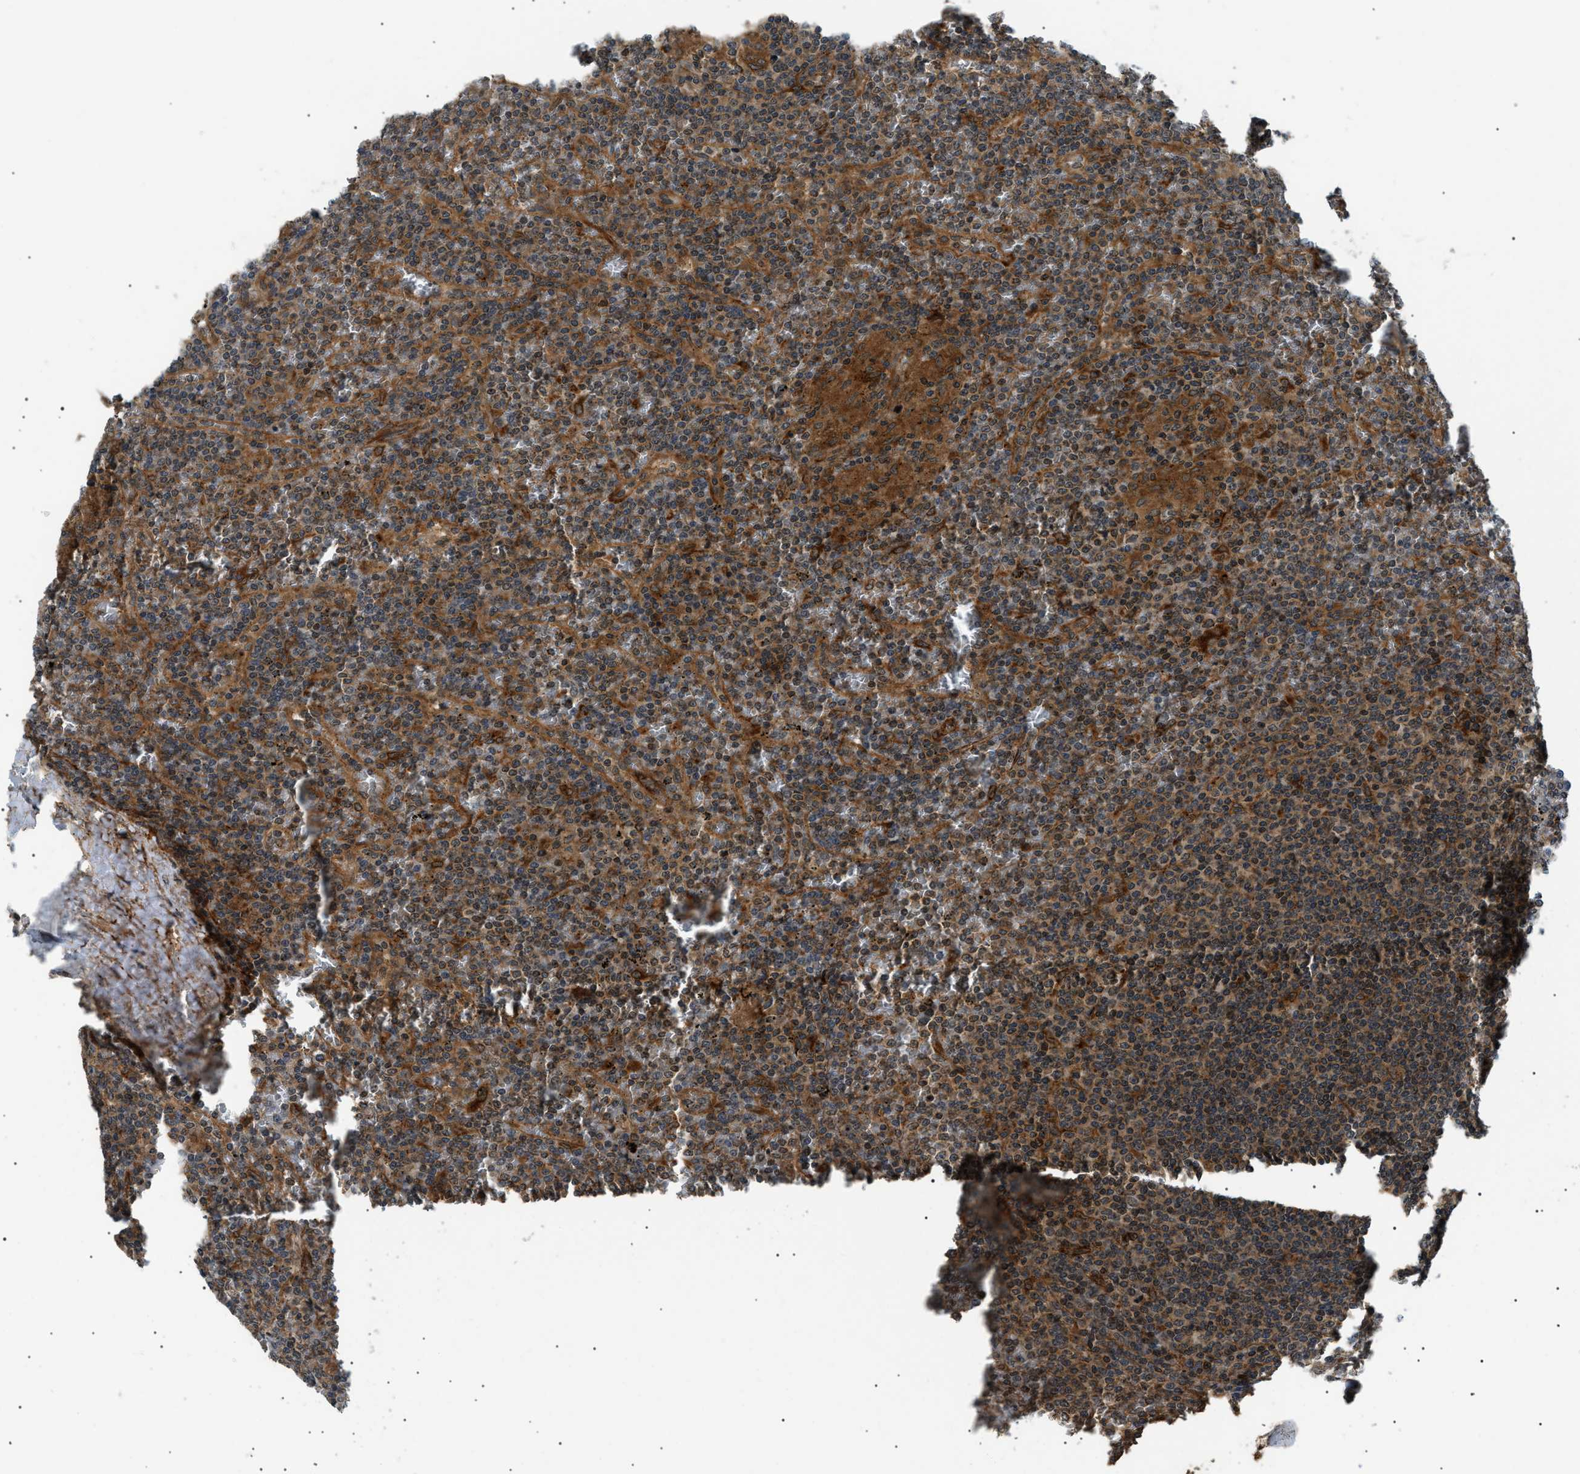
{"staining": {"intensity": "moderate", "quantity": ">75%", "location": "cytoplasmic/membranous"}, "tissue": "lymphoma", "cell_type": "Tumor cells", "image_type": "cancer", "snomed": [{"axis": "morphology", "description": "Malignant lymphoma, non-Hodgkin's type, Low grade"}, {"axis": "topography", "description": "Spleen"}], "caption": "The immunohistochemical stain highlights moderate cytoplasmic/membranous expression in tumor cells of malignant lymphoma, non-Hodgkin's type (low-grade) tissue.", "gene": "ATP6AP1", "patient": {"sex": "female", "age": 19}}